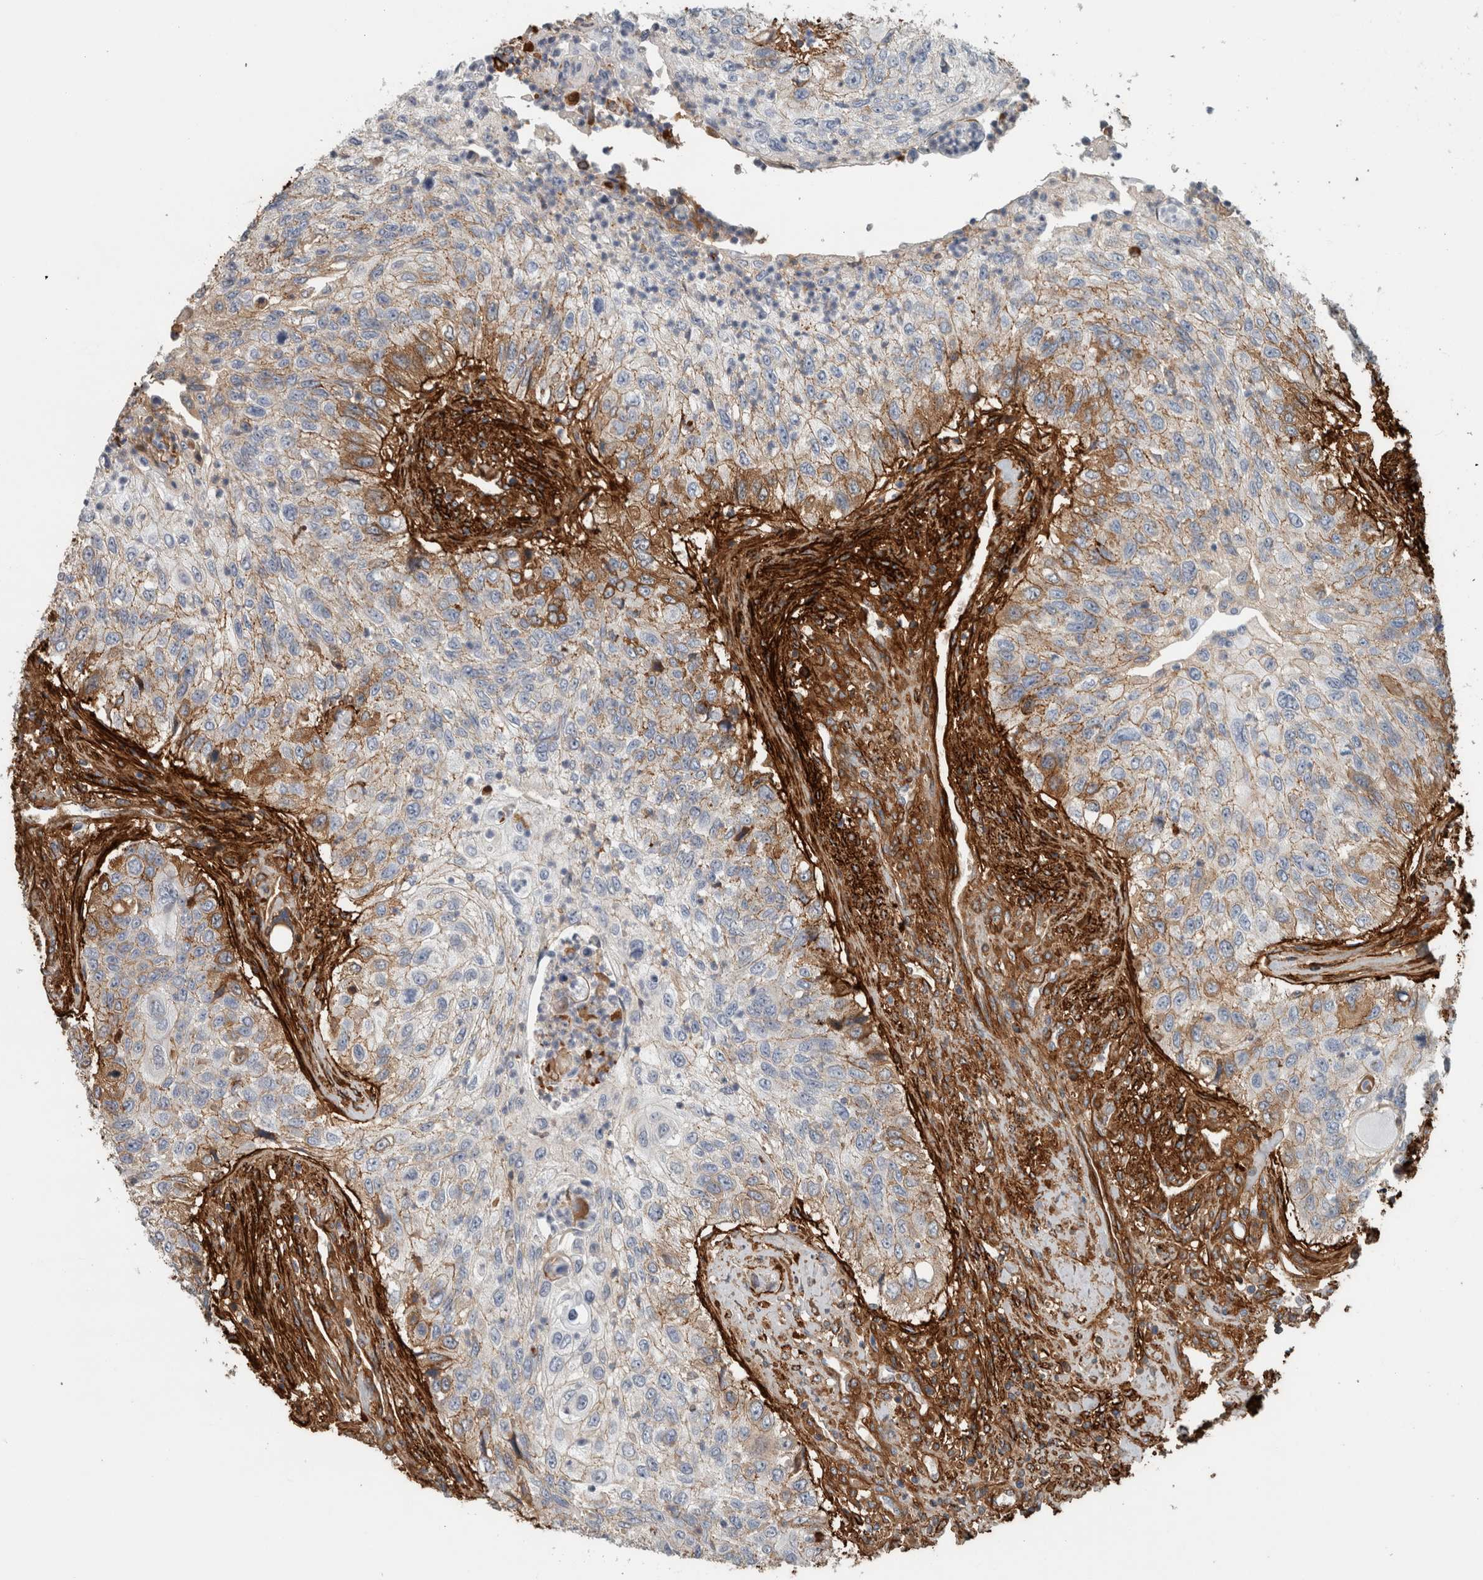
{"staining": {"intensity": "moderate", "quantity": "25%-75%", "location": "cytoplasmic/membranous"}, "tissue": "urothelial cancer", "cell_type": "Tumor cells", "image_type": "cancer", "snomed": [{"axis": "morphology", "description": "Urothelial carcinoma, High grade"}, {"axis": "topography", "description": "Urinary bladder"}], "caption": "High-grade urothelial carcinoma stained for a protein exhibits moderate cytoplasmic/membranous positivity in tumor cells.", "gene": "FN1", "patient": {"sex": "female", "age": 60}}